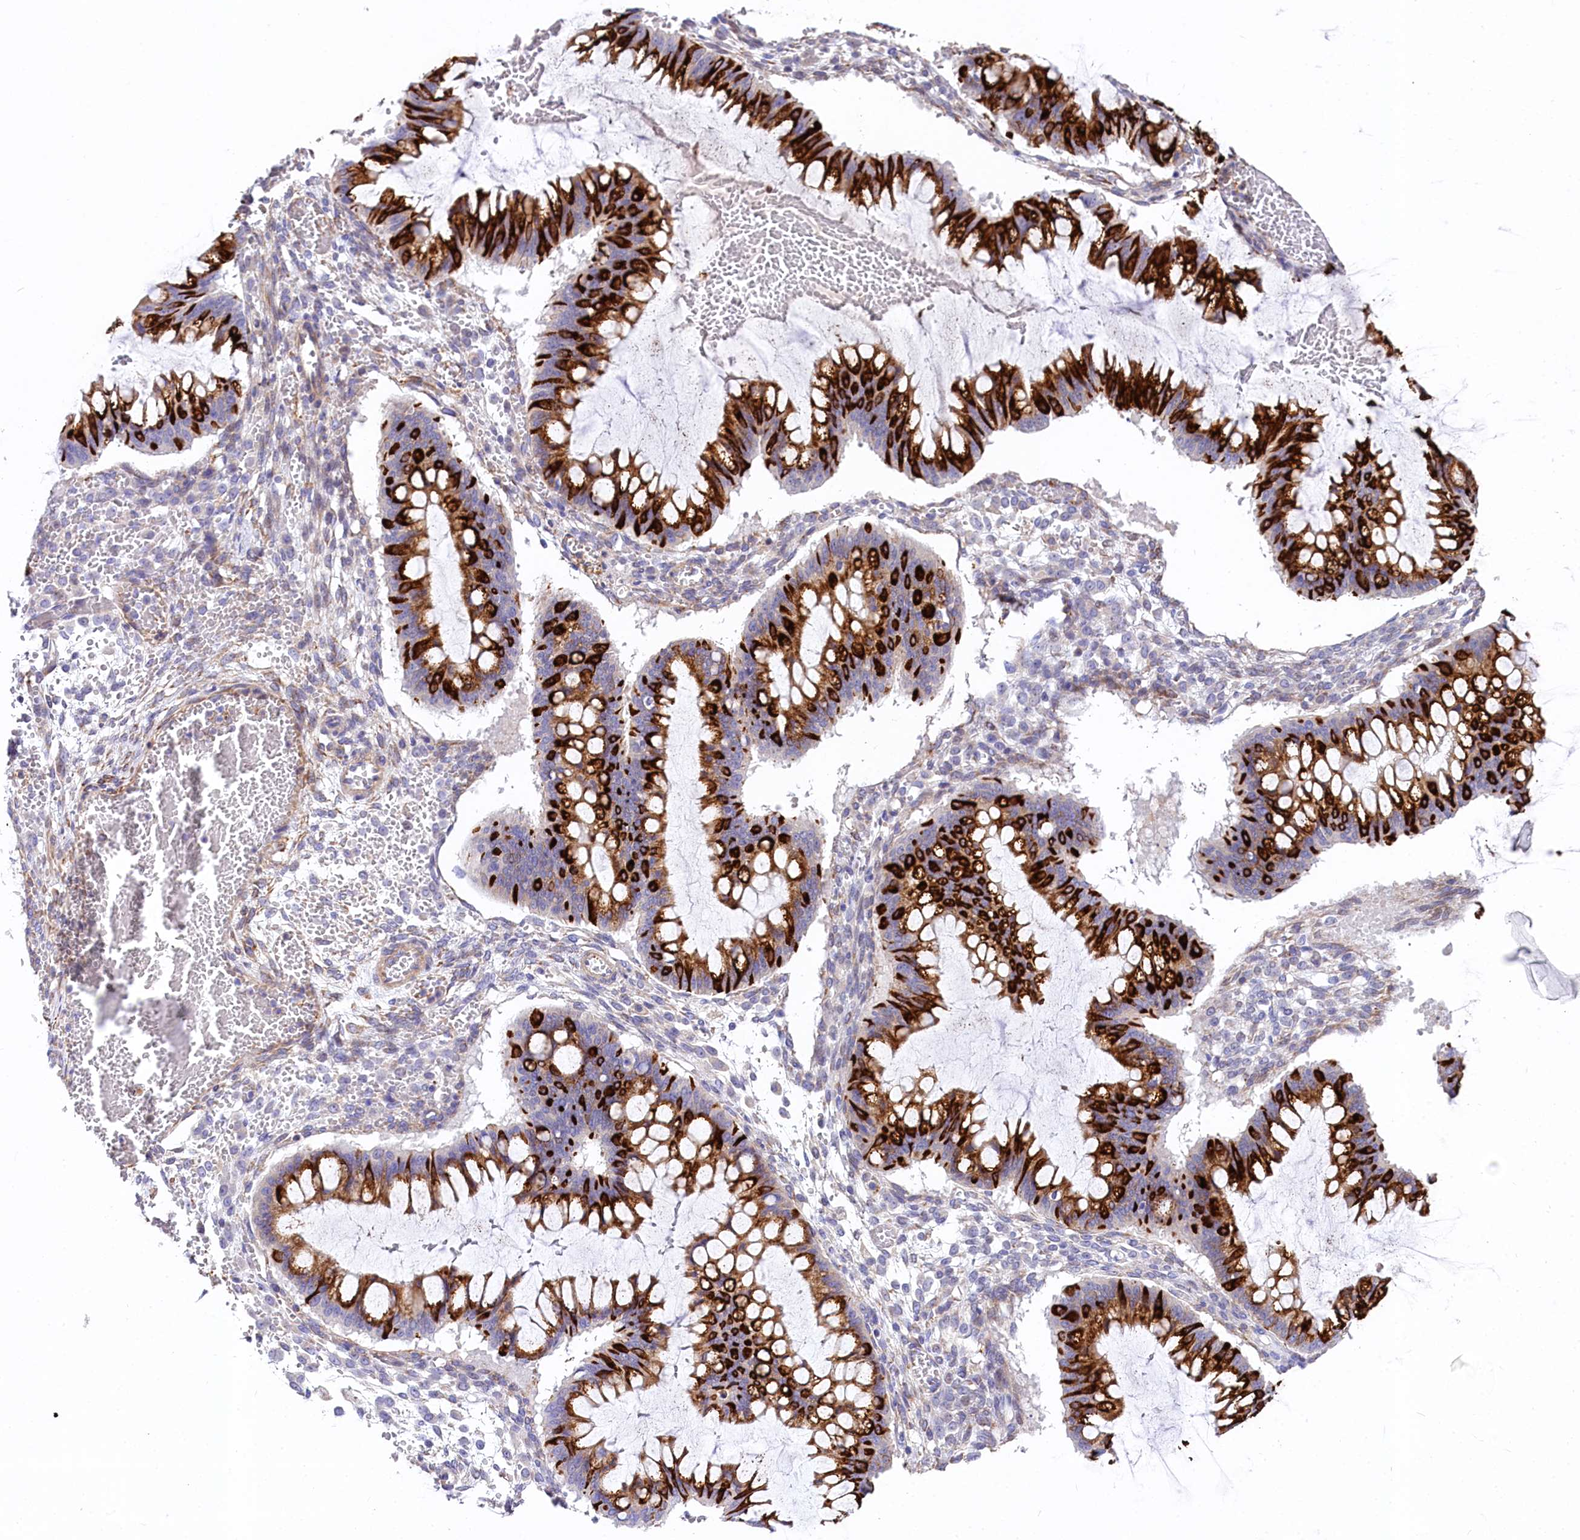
{"staining": {"intensity": "strong", "quantity": "25%-75%", "location": "cytoplasmic/membranous"}, "tissue": "ovarian cancer", "cell_type": "Tumor cells", "image_type": "cancer", "snomed": [{"axis": "morphology", "description": "Cystadenocarcinoma, mucinous, NOS"}, {"axis": "topography", "description": "Ovary"}], "caption": "Tumor cells show high levels of strong cytoplasmic/membranous staining in about 25%-75% of cells in human ovarian mucinous cystadenocarcinoma.", "gene": "FCHSD2", "patient": {"sex": "female", "age": 73}}